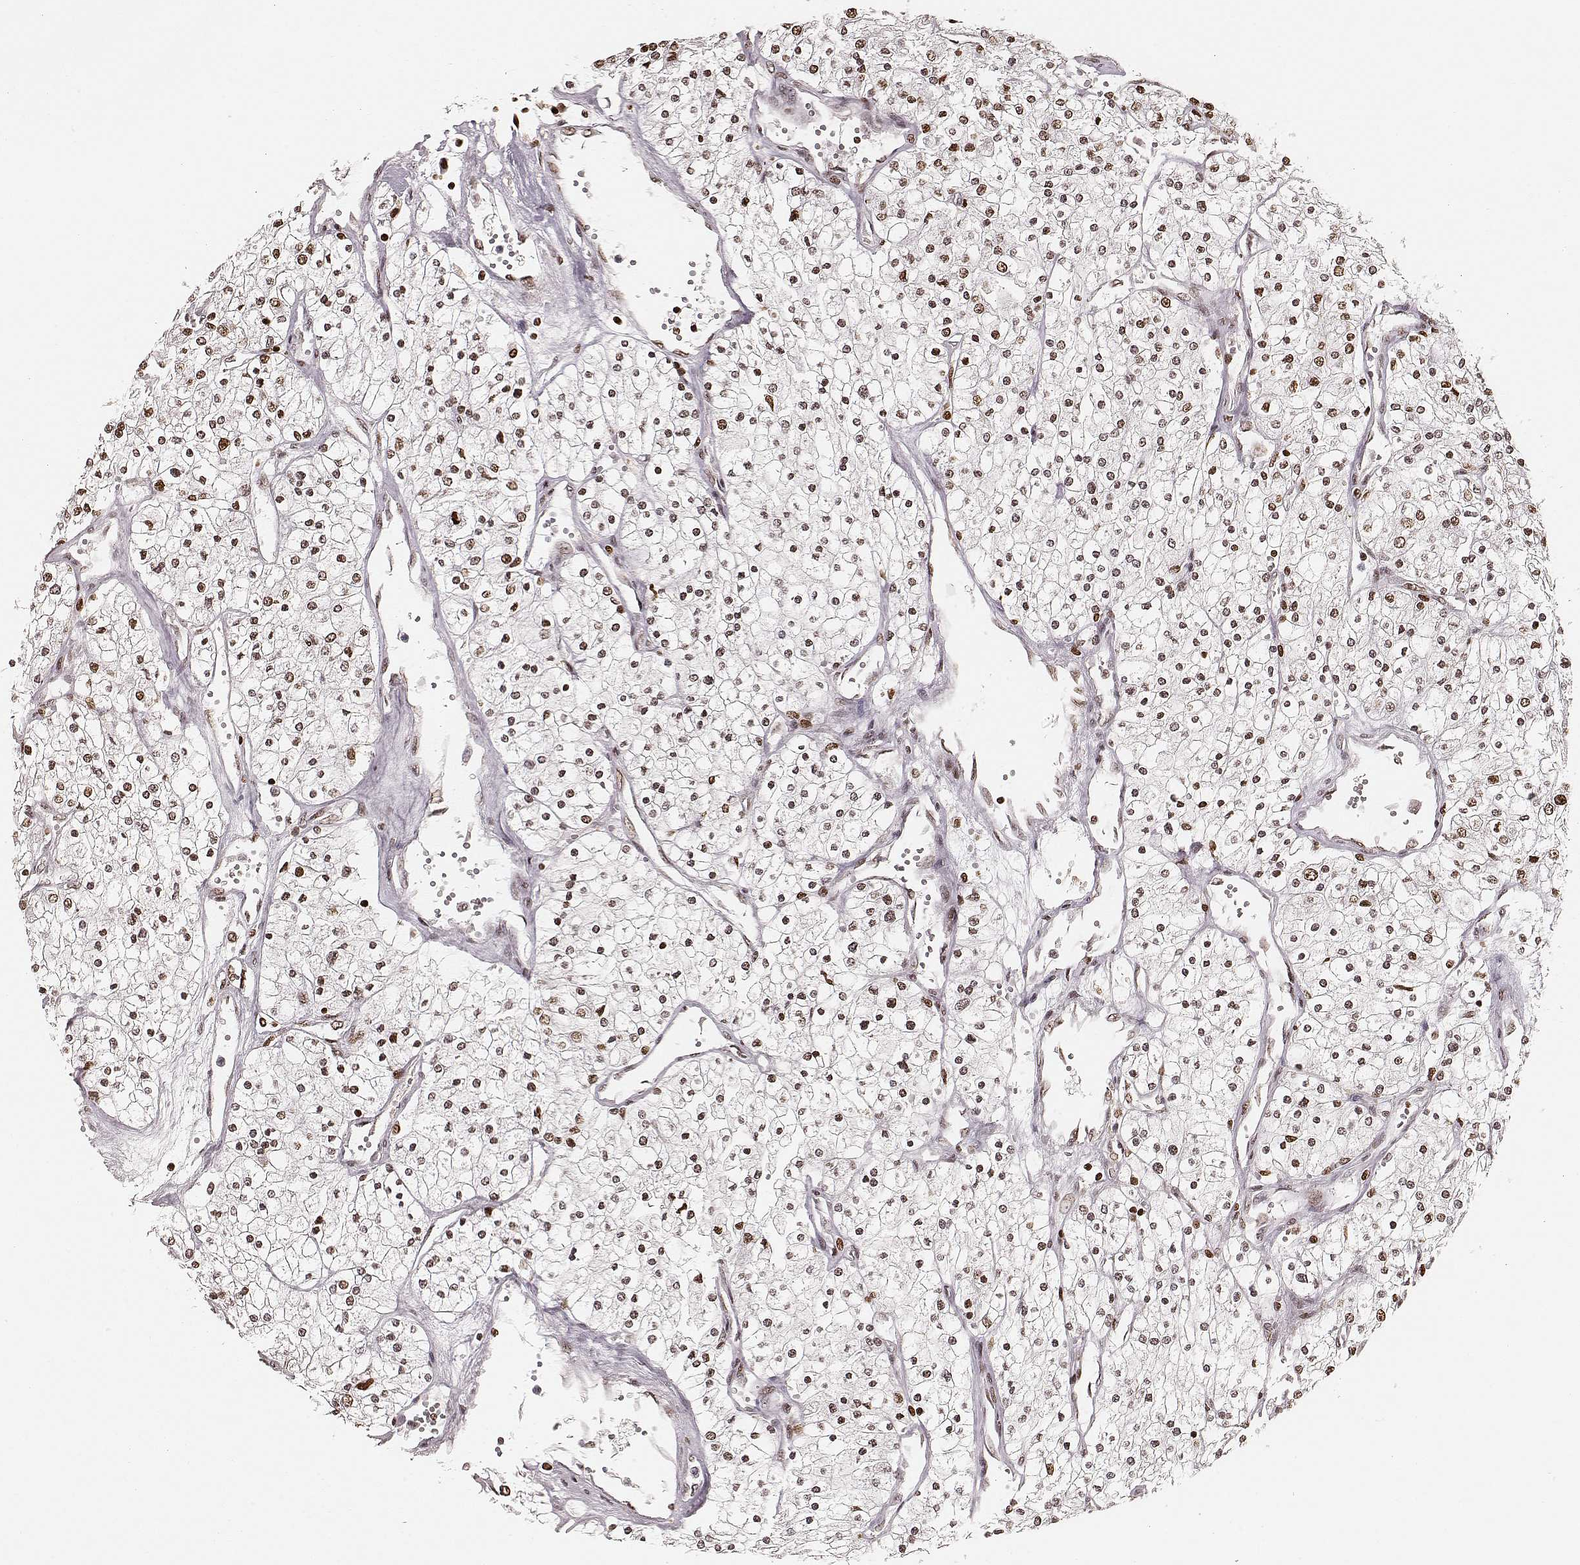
{"staining": {"intensity": "strong", "quantity": ">75%", "location": "nuclear"}, "tissue": "renal cancer", "cell_type": "Tumor cells", "image_type": "cancer", "snomed": [{"axis": "morphology", "description": "Adenocarcinoma, NOS"}, {"axis": "topography", "description": "Kidney"}], "caption": "The histopathology image demonstrates staining of renal cancer (adenocarcinoma), revealing strong nuclear protein staining (brown color) within tumor cells. The staining is performed using DAB brown chromogen to label protein expression. The nuclei are counter-stained blue using hematoxylin.", "gene": "PARP1", "patient": {"sex": "male", "age": 80}}